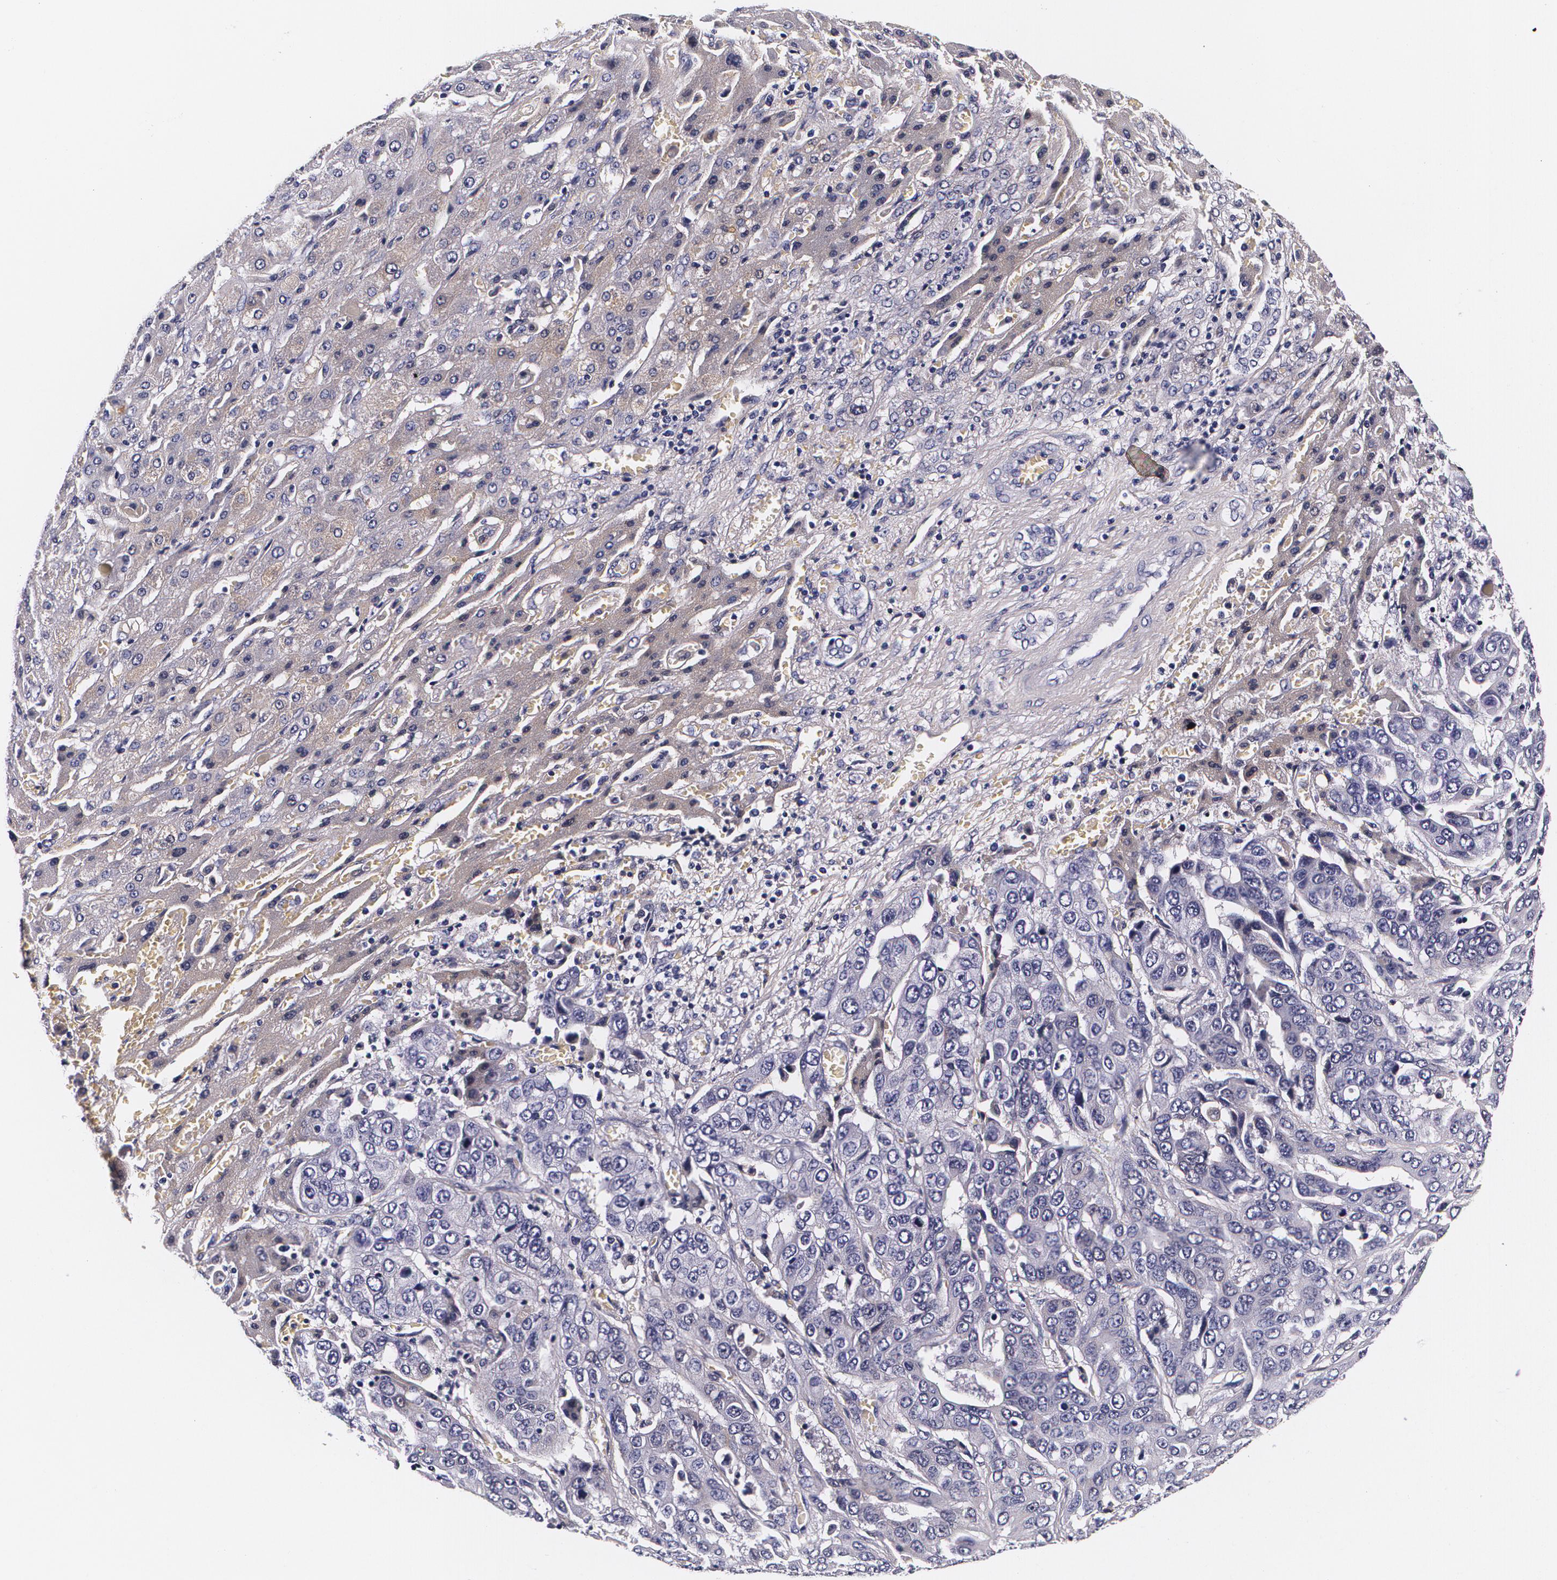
{"staining": {"intensity": "weak", "quantity": ">75%", "location": "cytoplasmic/membranous"}, "tissue": "liver cancer", "cell_type": "Tumor cells", "image_type": "cancer", "snomed": [{"axis": "morphology", "description": "Cholangiocarcinoma"}, {"axis": "topography", "description": "Liver"}], "caption": "High-magnification brightfield microscopy of liver cancer stained with DAB (3,3'-diaminobenzidine) (brown) and counterstained with hematoxylin (blue). tumor cells exhibit weak cytoplasmic/membranous expression is present in approximately>75% of cells. (IHC, brightfield microscopy, high magnification).", "gene": "TTR", "patient": {"sex": "female", "age": 52}}